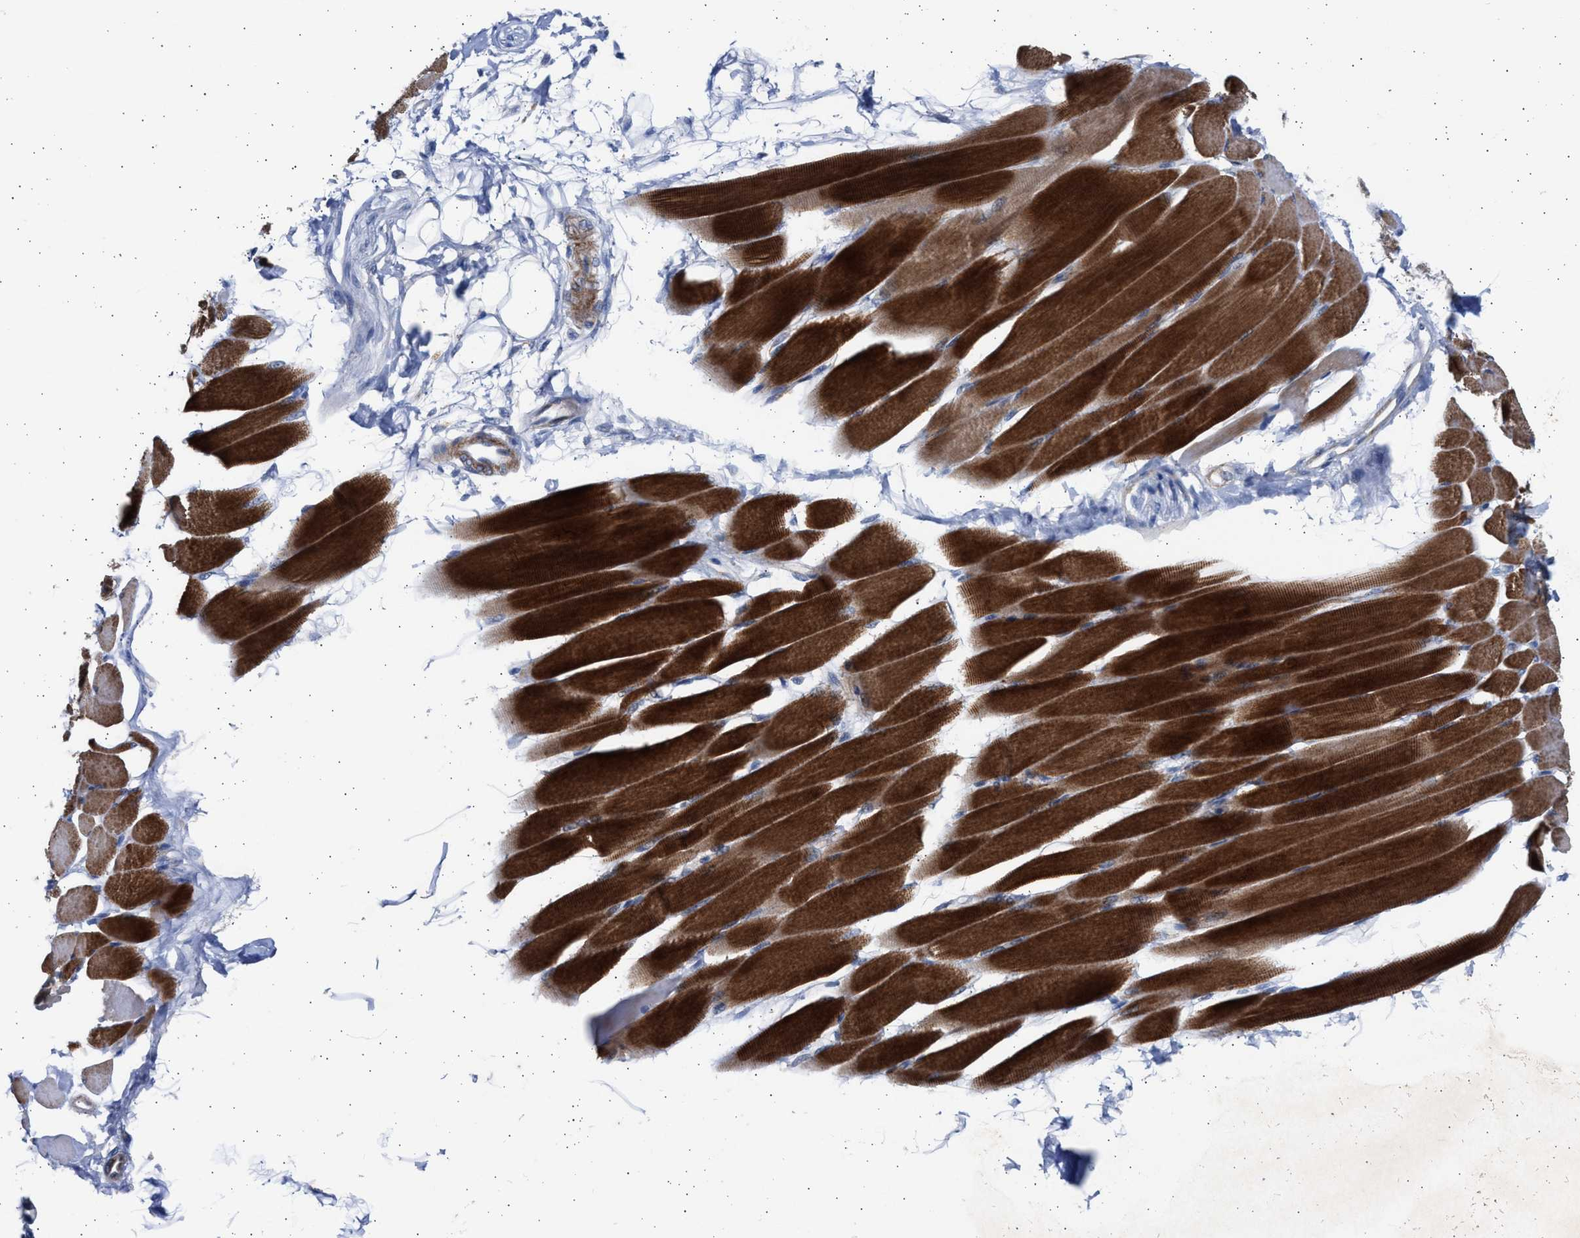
{"staining": {"intensity": "strong", "quantity": ">75%", "location": "cytoplasmic/membranous"}, "tissue": "skeletal muscle", "cell_type": "Myocytes", "image_type": "normal", "snomed": [{"axis": "morphology", "description": "Normal tissue, NOS"}, {"axis": "topography", "description": "Skeletal muscle"}, {"axis": "topography", "description": "Peripheral nerve tissue"}], "caption": "Strong cytoplasmic/membranous staining for a protein is appreciated in about >75% of myocytes of normal skeletal muscle using immunohistochemistry.", "gene": "NBR1", "patient": {"sex": "female", "age": 84}}